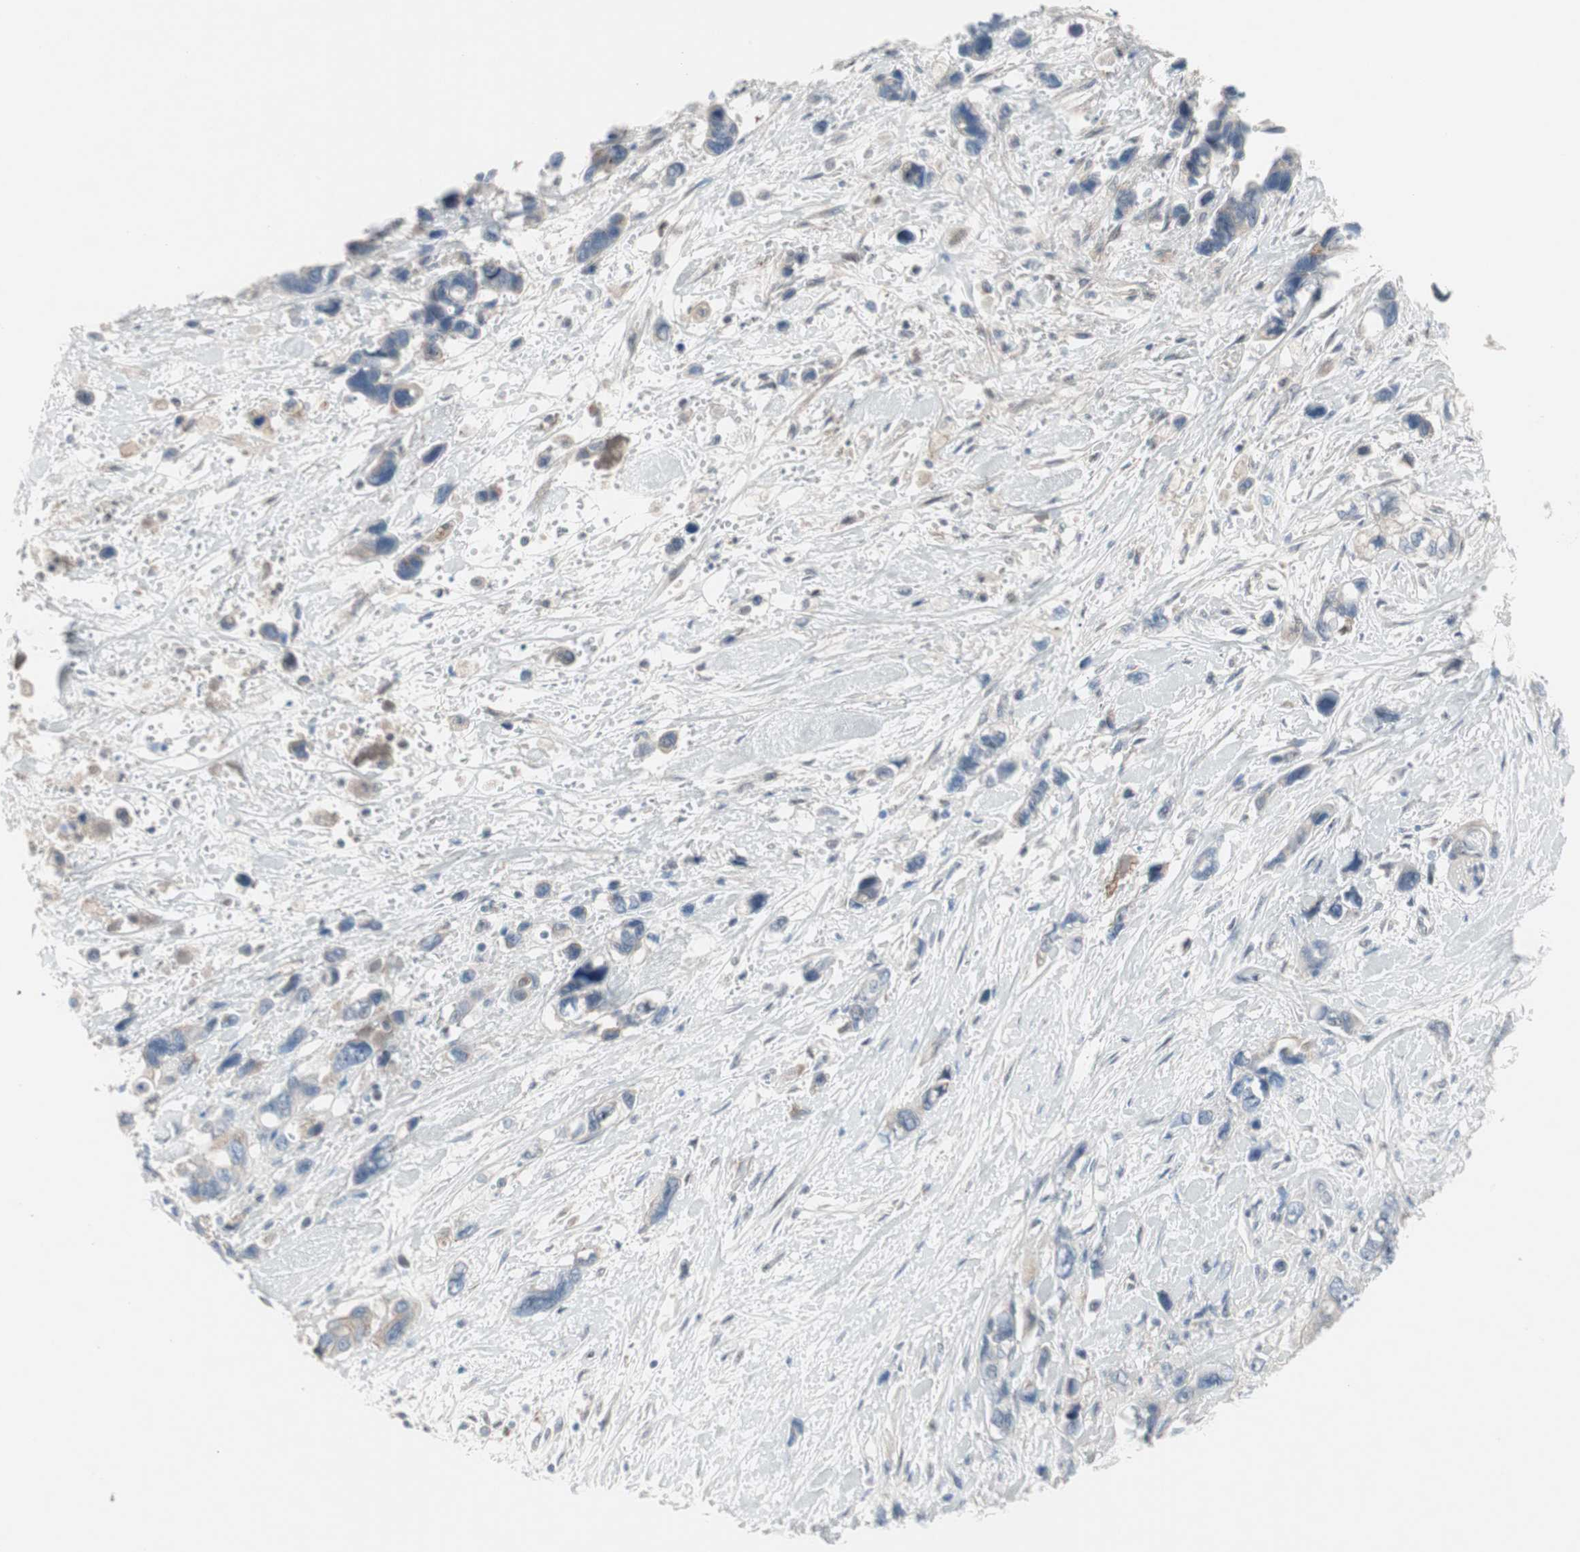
{"staining": {"intensity": "weak", "quantity": "<25%", "location": "cytoplasmic/membranous"}, "tissue": "pancreatic cancer", "cell_type": "Tumor cells", "image_type": "cancer", "snomed": [{"axis": "morphology", "description": "Adenocarcinoma, NOS"}, {"axis": "topography", "description": "Pancreas"}], "caption": "There is no significant positivity in tumor cells of adenocarcinoma (pancreatic).", "gene": "CAND2", "patient": {"sex": "male", "age": 46}}